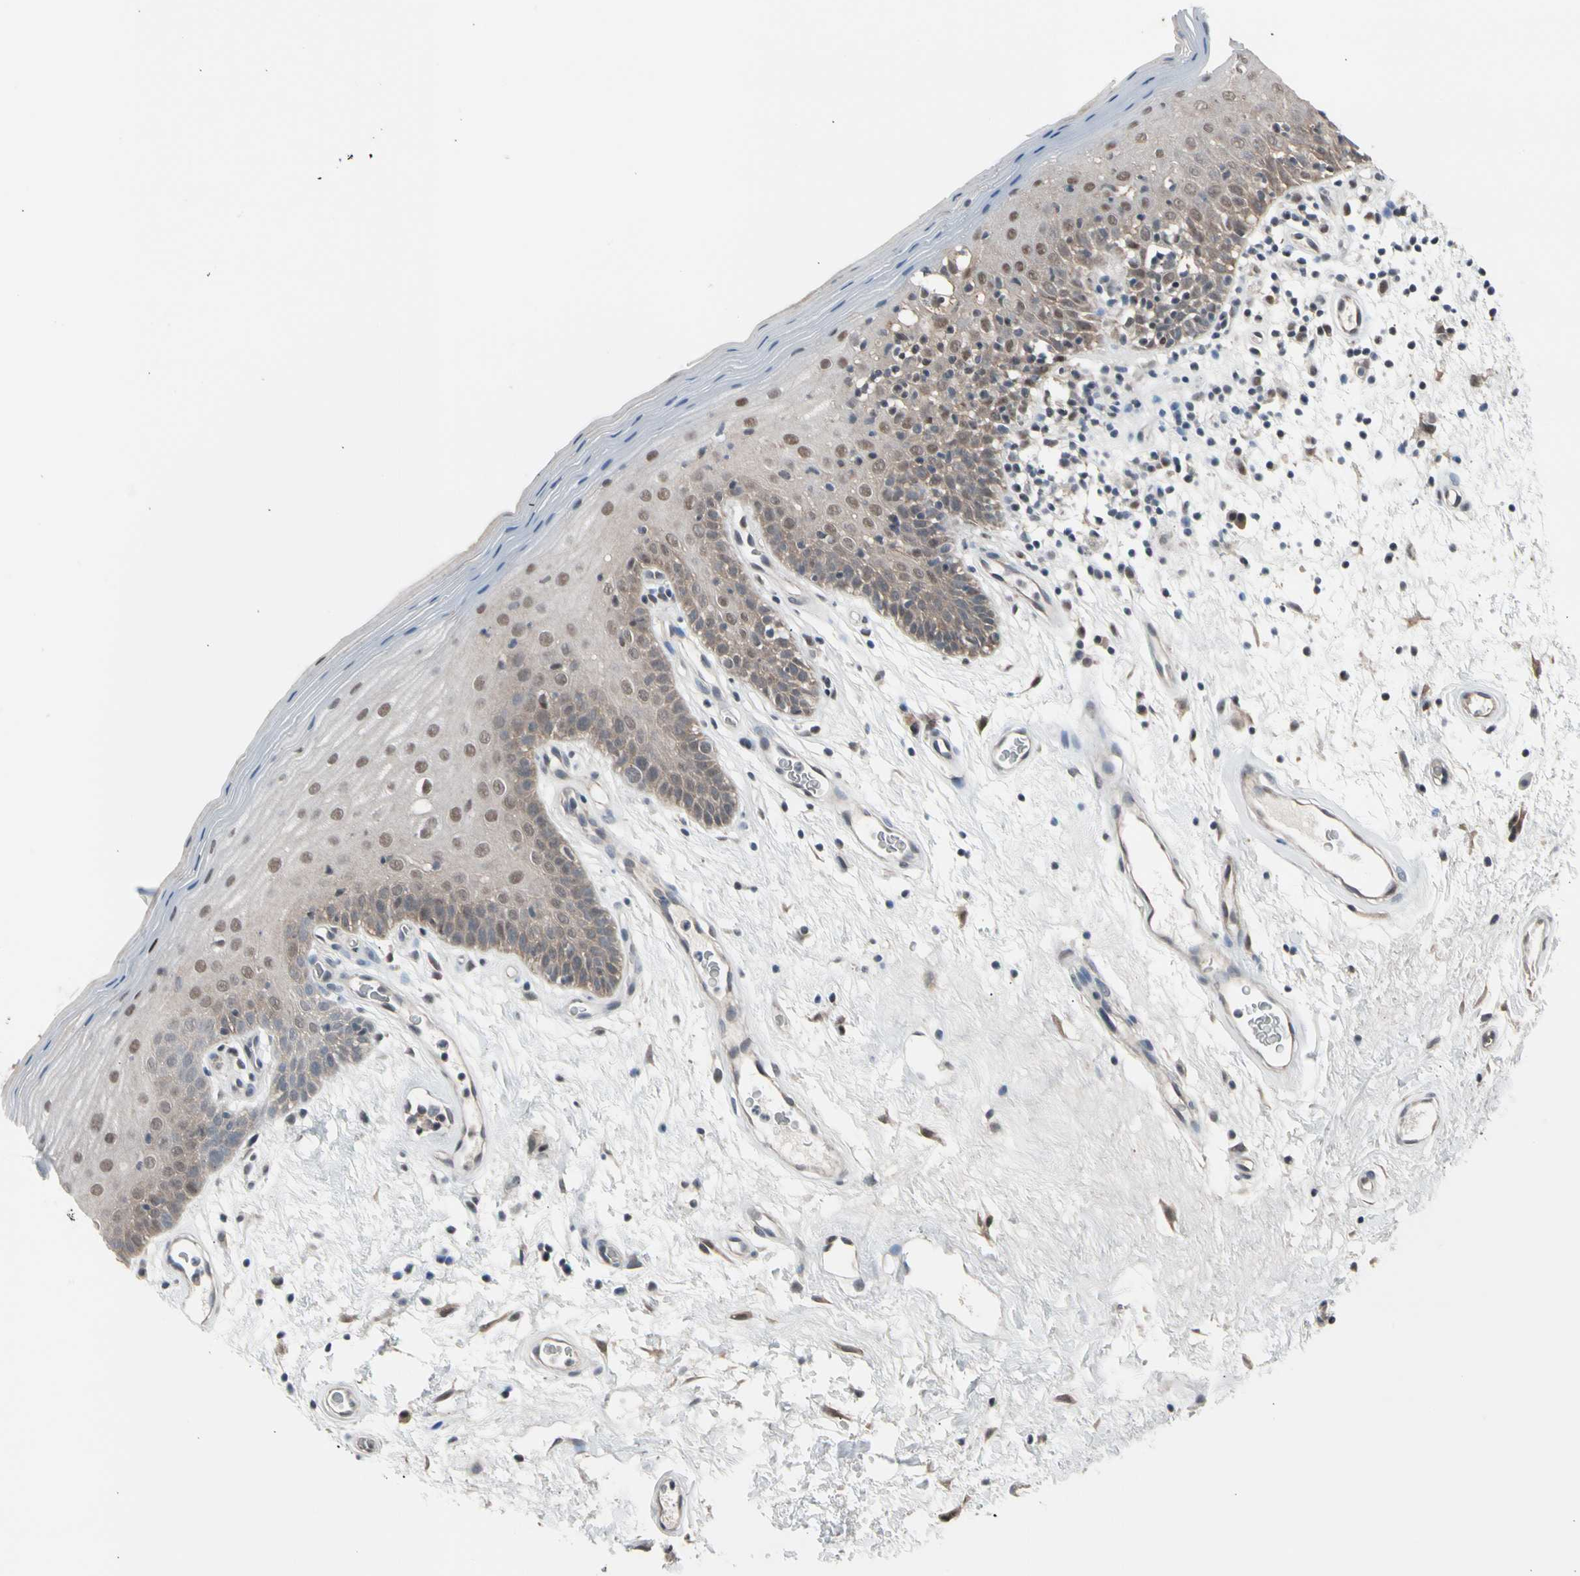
{"staining": {"intensity": "moderate", "quantity": "25%-75%", "location": "cytoplasmic/membranous,nuclear"}, "tissue": "oral mucosa", "cell_type": "Squamous epithelial cells", "image_type": "normal", "snomed": [{"axis": "morphology", "description": "Normal tissue, NOS"}, {"axis": "morphology", "description": "Squamous cell carcinoma, NOS"}, {"axis": "topography", "description": "Skeletal muscle"}, {"axis": "topography", "description": "Oral tissue"}, {"axis": "topography", "description": "Head-Neck"}], "caption": "An immunohistochemistry (IHC) micrograph of benign tissue is shown. Protein staining in brown highlights moderate cytoplasmic/membranous,nuclear positivity in oral mucosa within squamous epithelial cells. The staining is performed using DAB (3,3'-diaminobenzidine) brown chromogen to label protein expression. The nuclei are counter-stained blue using hematoxylin.", "gene": "ENSG00000256646", "patient": {"sex": "male", "age": 71}}